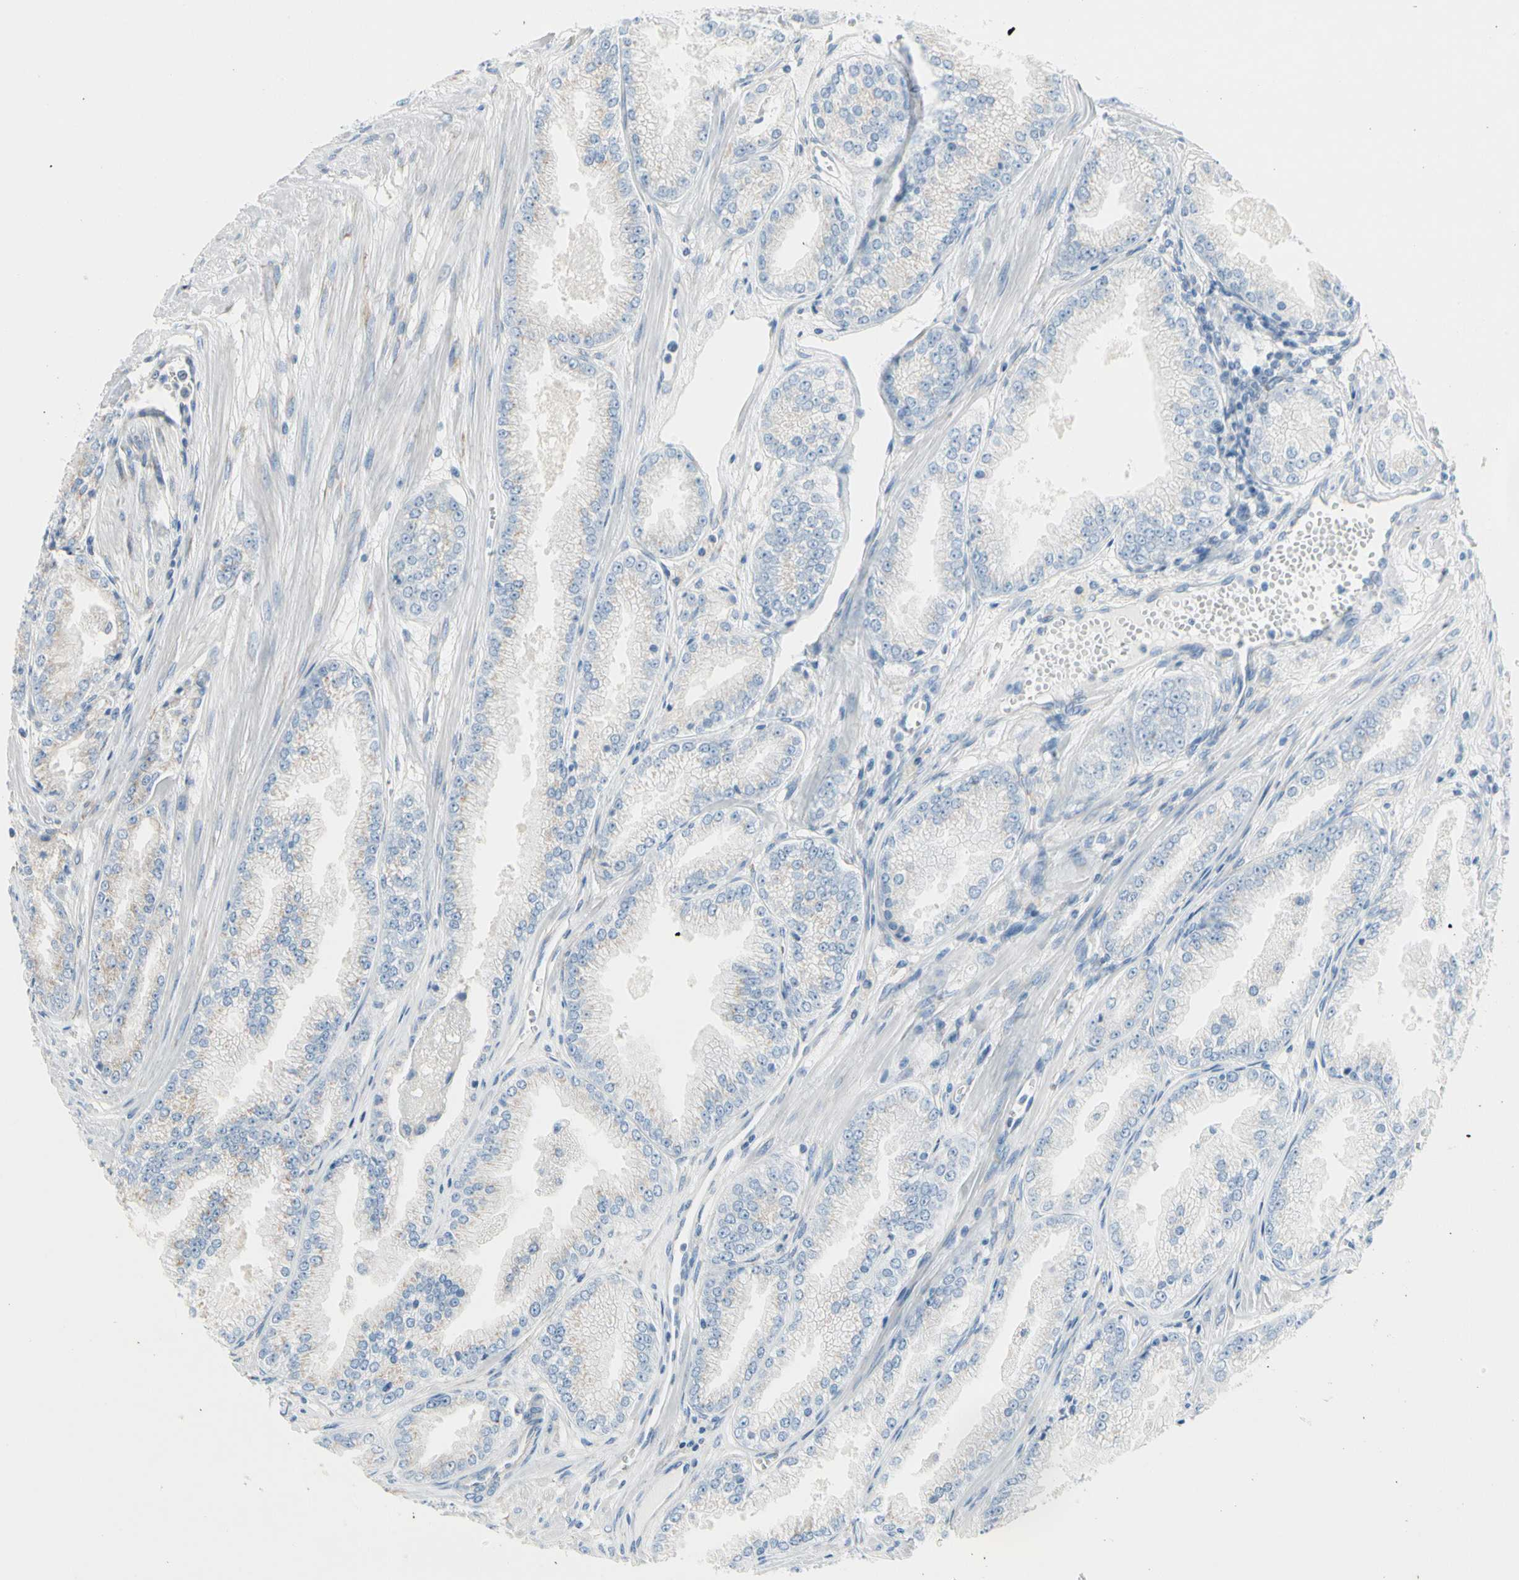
{"staining": {"intensity": "moderate", "quantity": "25%-75%", "location": "cytoplasmic/membranous"}, "tissue": "prostate cancer", "cell_type": "Tumor cells", "image_type": "cancer", "snomed": [{"axis": "morphology", "description": "Adenocarcinoma, High grade"}, {"axis": "topography", "description": "Prostate"}], "caption": "Approximately 25%-75% of tumor cells in human prostate high-grade adenocarcinoma exhibit moderate cytoplasmic/membranous protein staining as visualized by brown immunohistochemical staining.", "gene": "SLC39A9", "patient": {"sex": "male", "age": 61}}